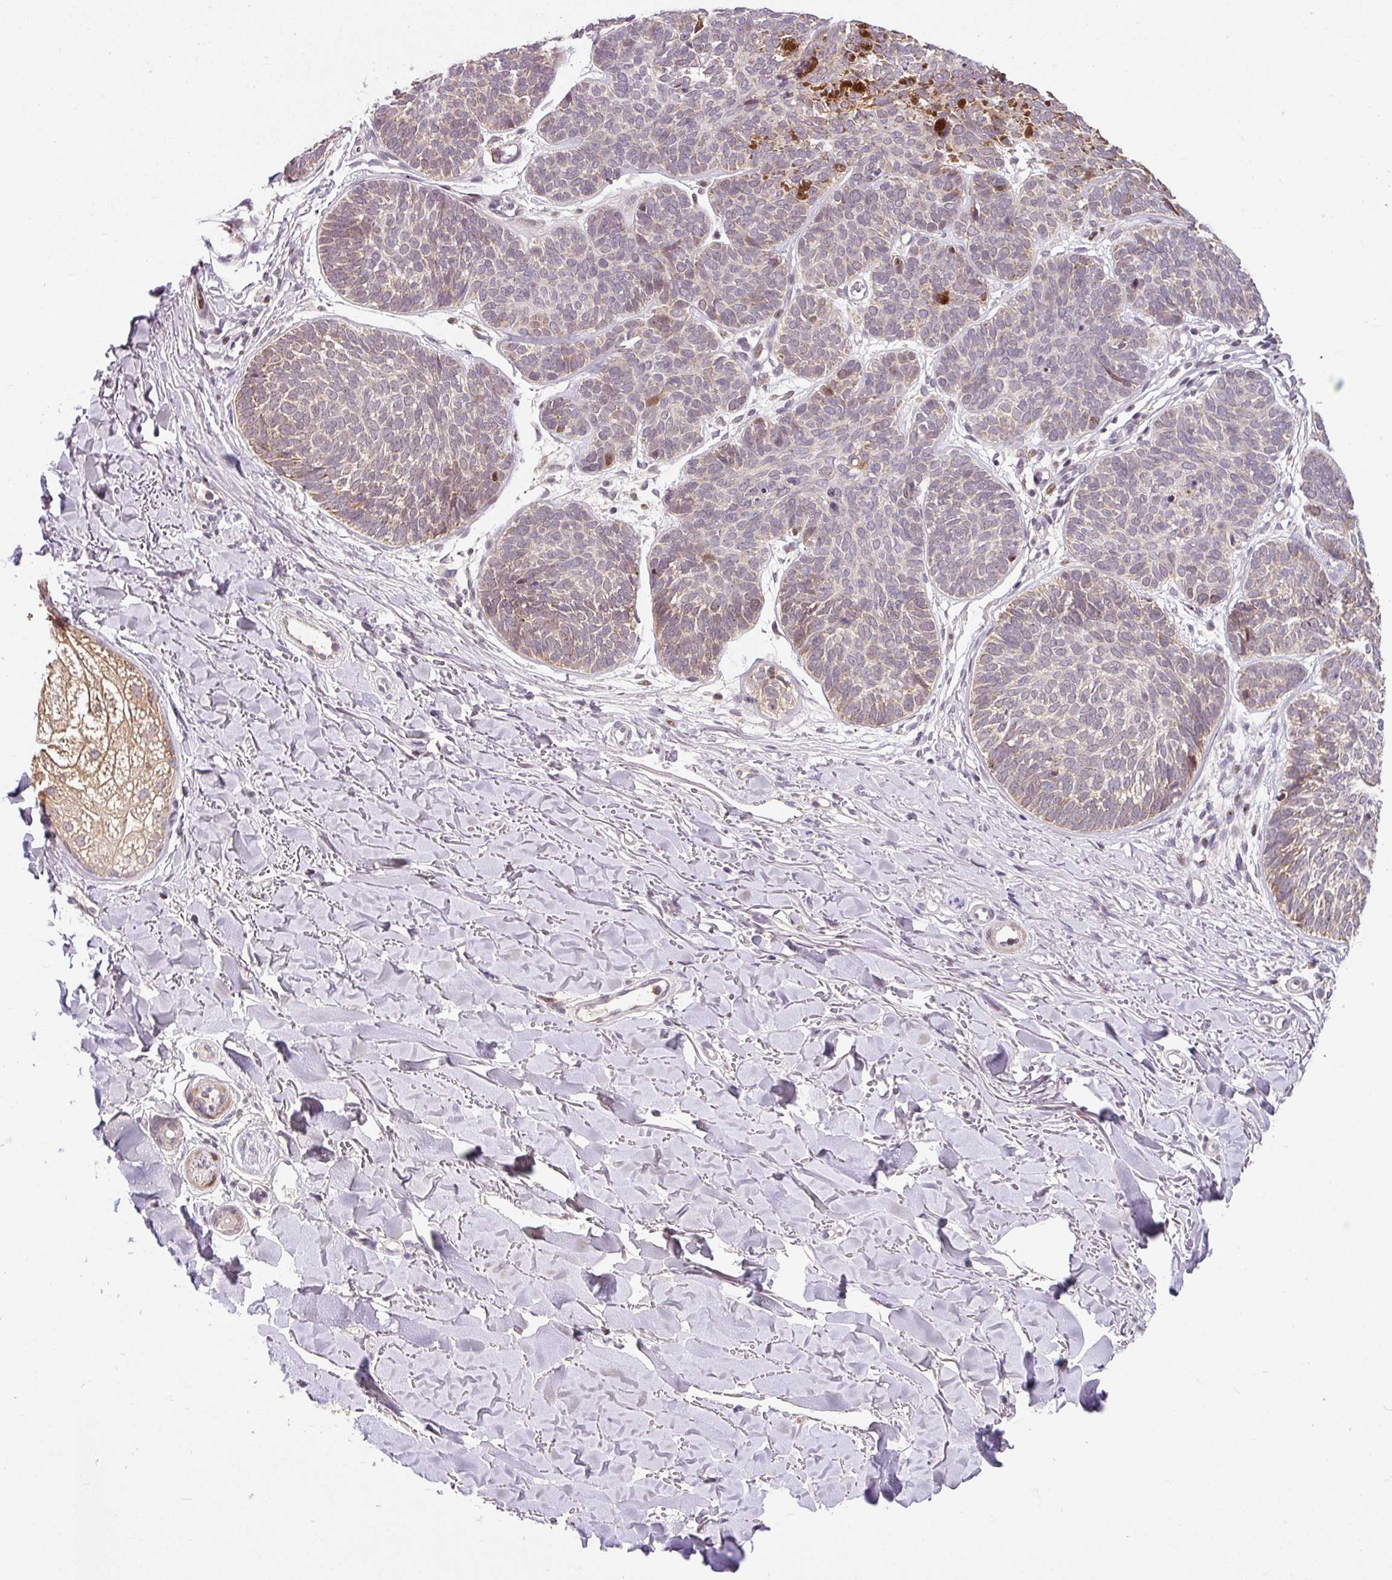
{"staining": {"intensity": "weak", "quantity": "<25%", "location": "cytoplasmic/membranous"}, "tissue": "skin cancer", "cell_type": "Tumor cells", "image_type": "cancer", "snomed": [{"axis": "morphology", "description": "Basal cell carcinoma"}, {"axis": "topography", "description": "Skin"}, {"axis": "topography", "description": "Skin of neck"}, {"axis": "topography", "description": "Skin of shoulder"}, {"axis": "topography", "description": "Skin of back"}], "caption": "The histopathology image exhibits no significant staining in tumor cells of skin cancer (basal cell carcinoma).", "gene": "SARS2", "patient": {"sex": "male", "age": 80}}